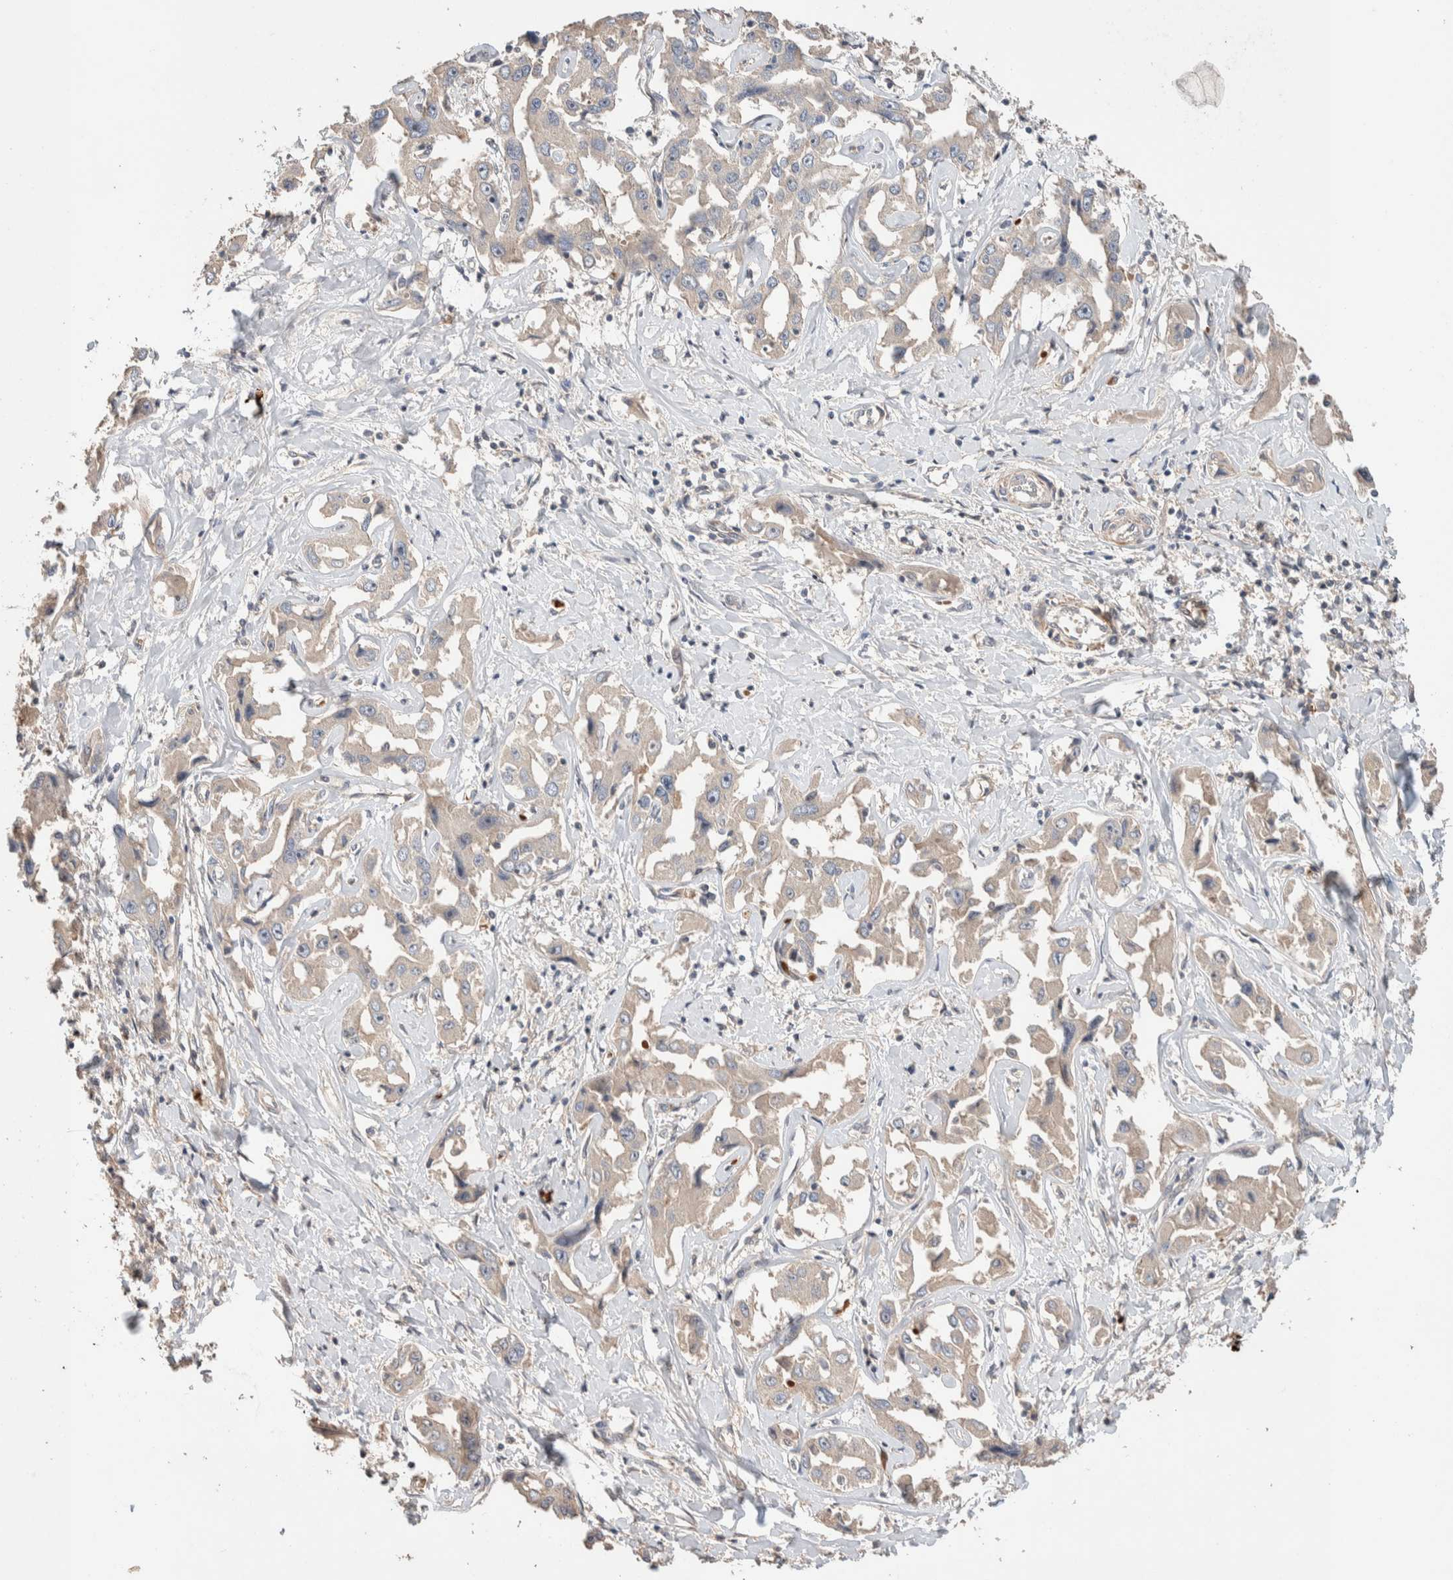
{"staining": {"intensity": "negative", "quantity": "none", "location": "none"}, "tissue": "liver cancer", "cell_type": "Tumor cells", "image_type": "cancer", "snomed": [{"axis": "morphology", "description": "Cholangiocarcinoma"}, {"axis": "topography", "description": "Liver"}], "caption": "Tumor cells are negative for brown protein staining in liver cancer (cholangiocarcinoma). Brightfield microscopy of immunohistochemistry stained with DAB (brown) and hematoxylin (blue), captured at high magnification.", "gene": "WDR91", "patient": {"sex": "male", "age": 59}}